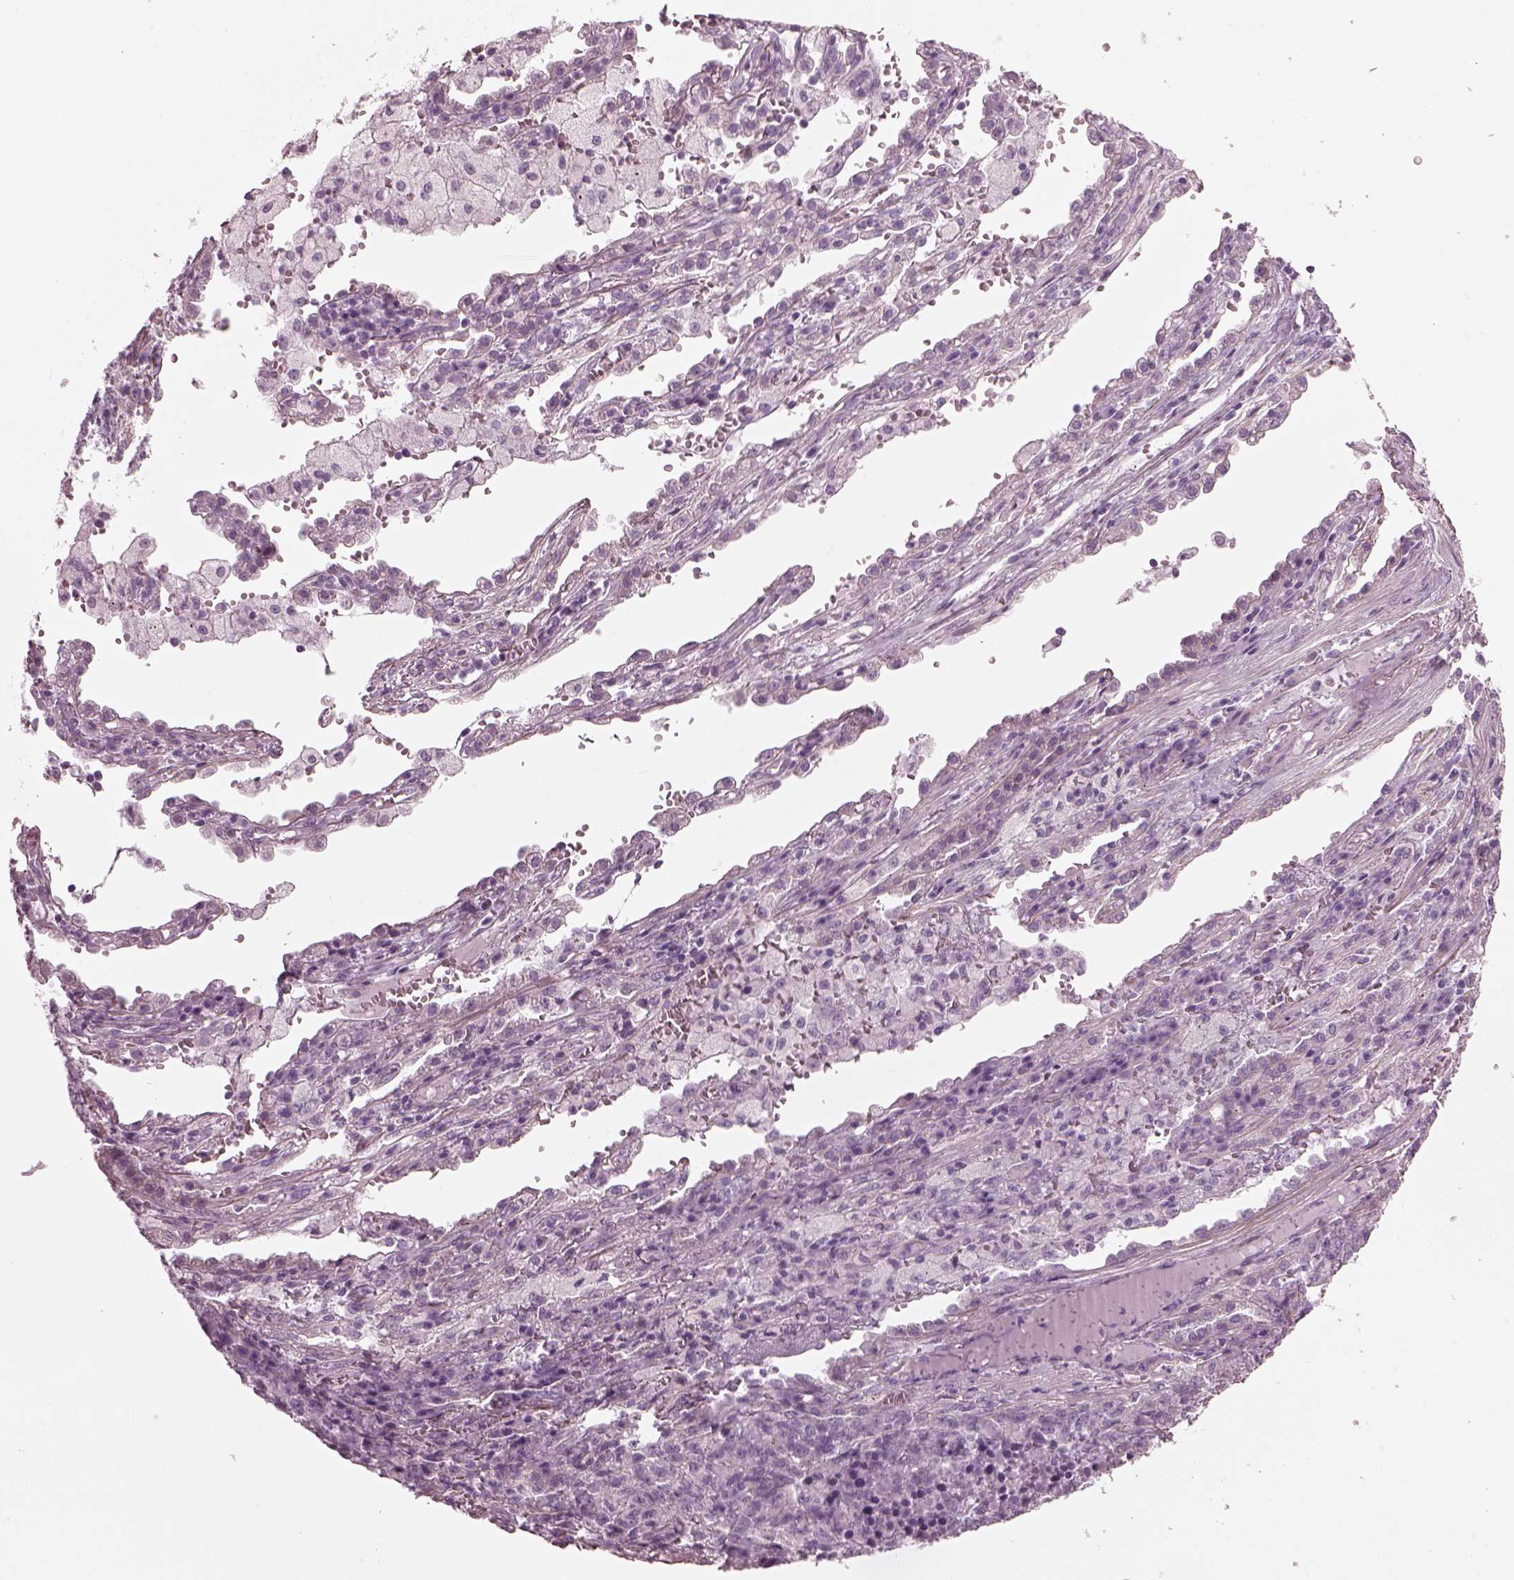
{"staining": {"intensity": "negative", "quantity": "none", "location": "none"}, "tissue": "lung cancer", "cell_type": "Tumor cells", "image_type": "cancer", "snomed": [{"axis": "morphology", "description": "Adenocarcinoma, NOS"}, {"axis": "topography", "description": "Lung"}], "caption": "This is a image of IHC staining of lung cancer (adenocarcinoma), which shows no expression in tumor cells. (DAB IHC, high magnification).", "gene": "BFSP1", "patient": {"sex": "male", "age": 57}}